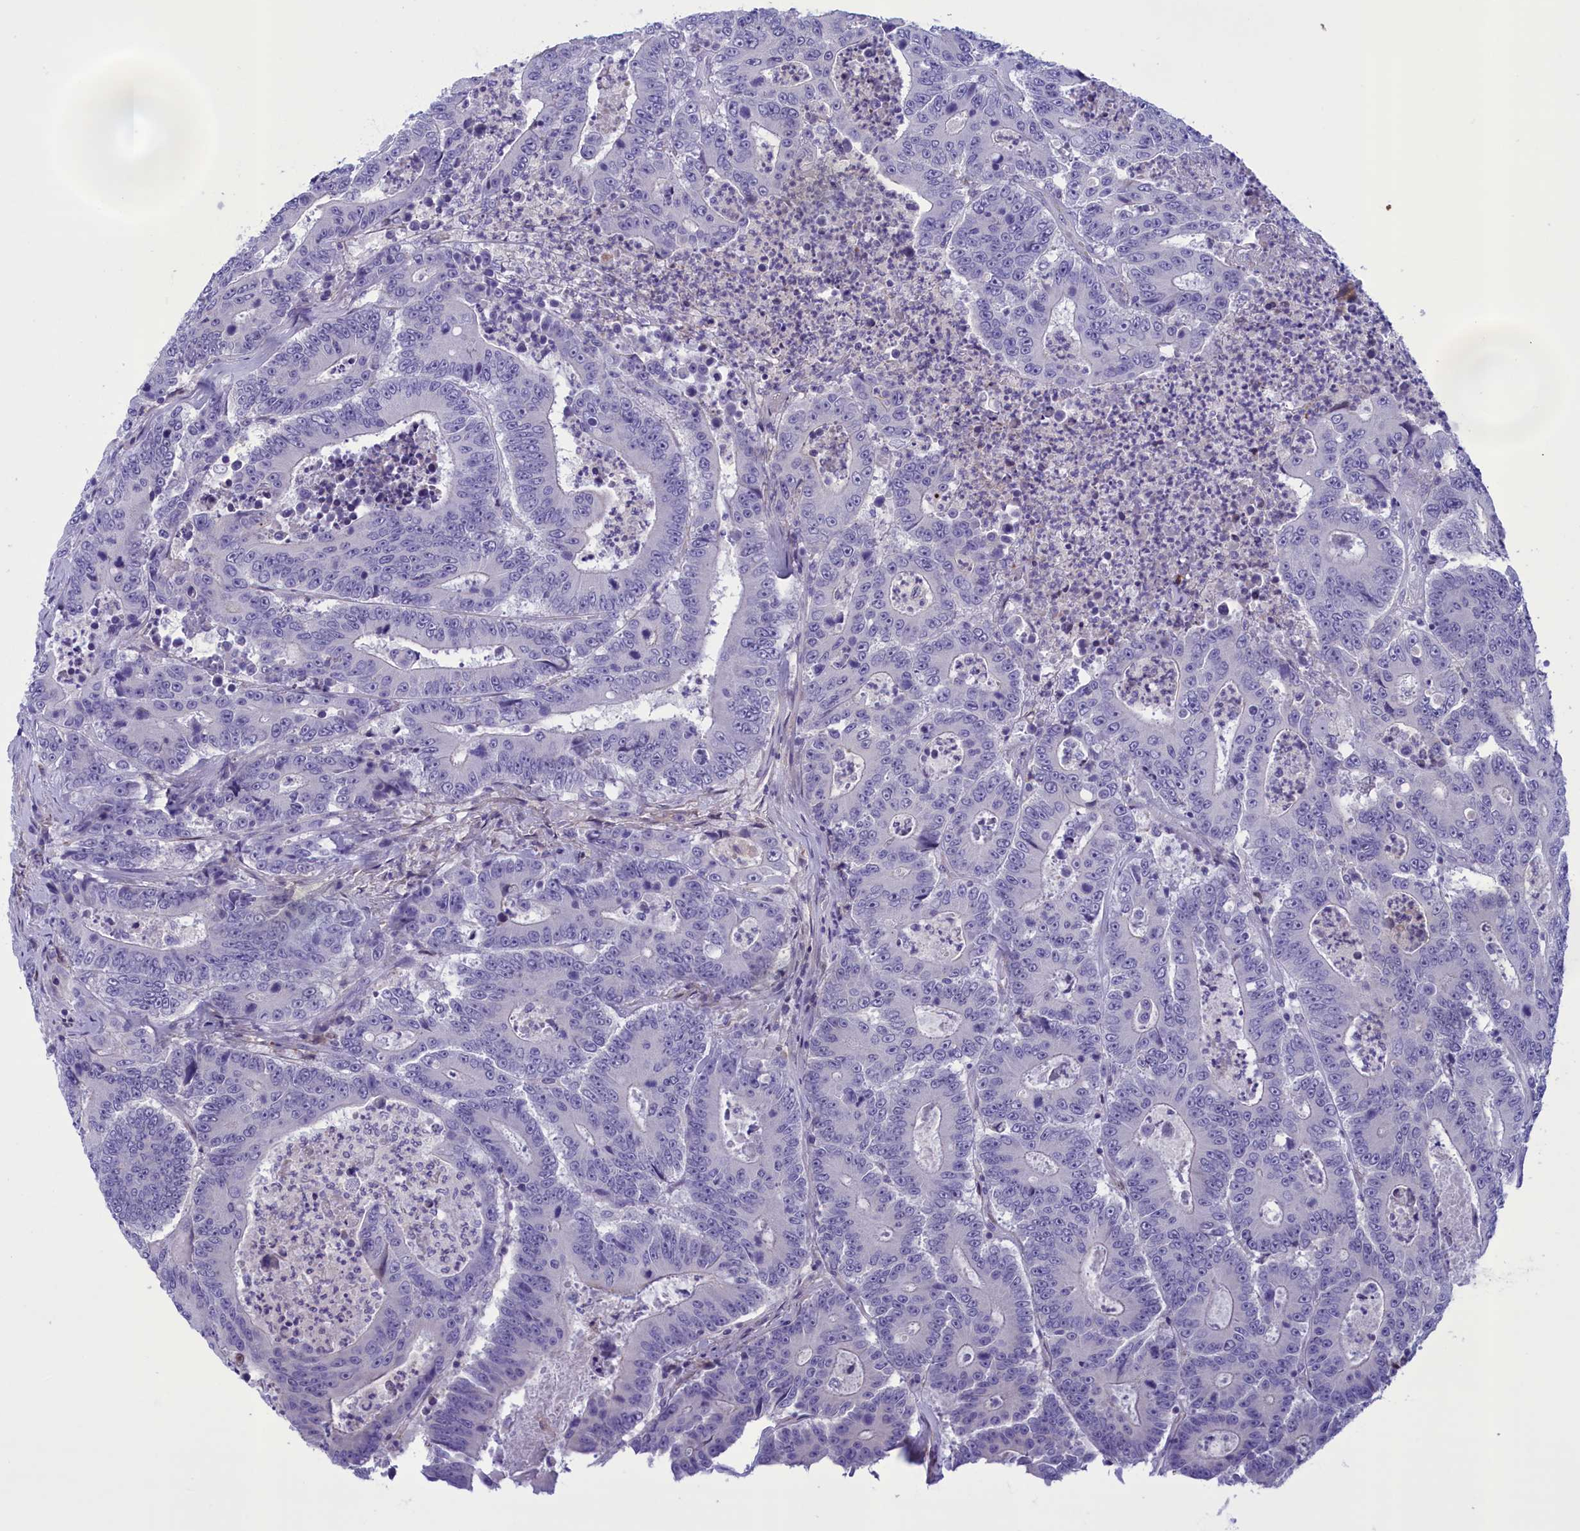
{"staining": {"intensity": "negative", "quantity": "none", "location": "none"}, "tissue": "colorectal cancer", "cell_type": "Tumor cells", "image_type": "cancer", "snomed": [{"axis": "morphology", "description": "Adenocarcinoma, NOS"}, {"axis": "topography", "description": "Colon"}], "caption": "Image shows no protein staining in tumor cells of colorectal adenocarcinoma tissue.", "gene": "CORO2A", "patient": {"sex": "male", "age": 83}}